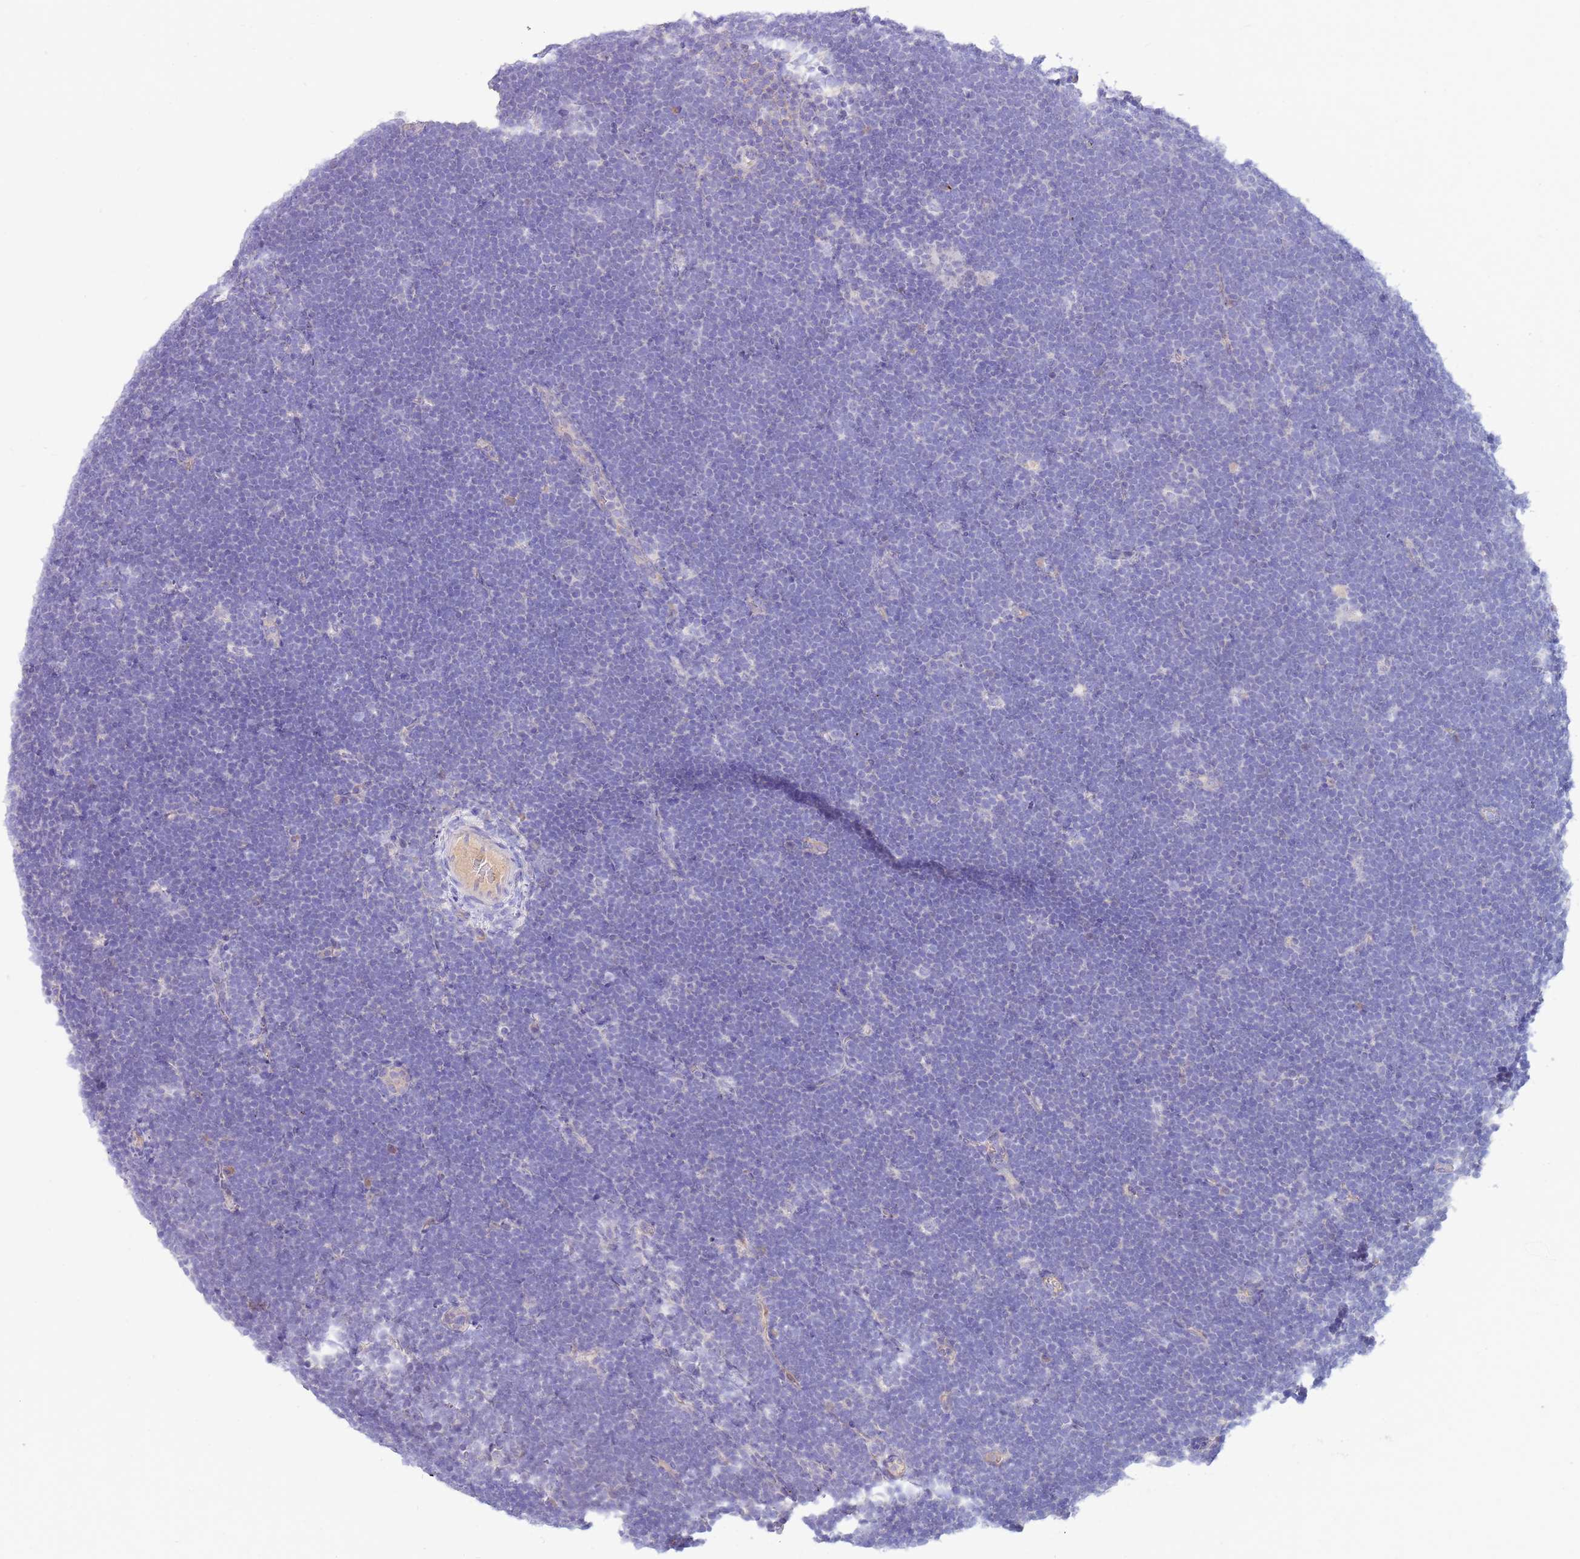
{"staining": {"intensity": "negative", "quantity": "none", "location": "none"}, "tissue": "lymphoma", "cell_type": "Tumor cells", "image_type": "cancer", "snomed": [{"axis": "morphology", "description": "Malignant lymphoma, non-Hodgkin's type, High grade"}, {"axis": "topography", "description": "Lymph node"}], "caption": "An immunohistochemistry image of high-grade malignant lymphoma, non-Hodgkin's type is shown. There is no staining in tumor cells of high-grade malignant lymphoma, non-Hodgkin's type.", "gene": "SLC44A4", "patient": {"sex": "male", "age": 13}}